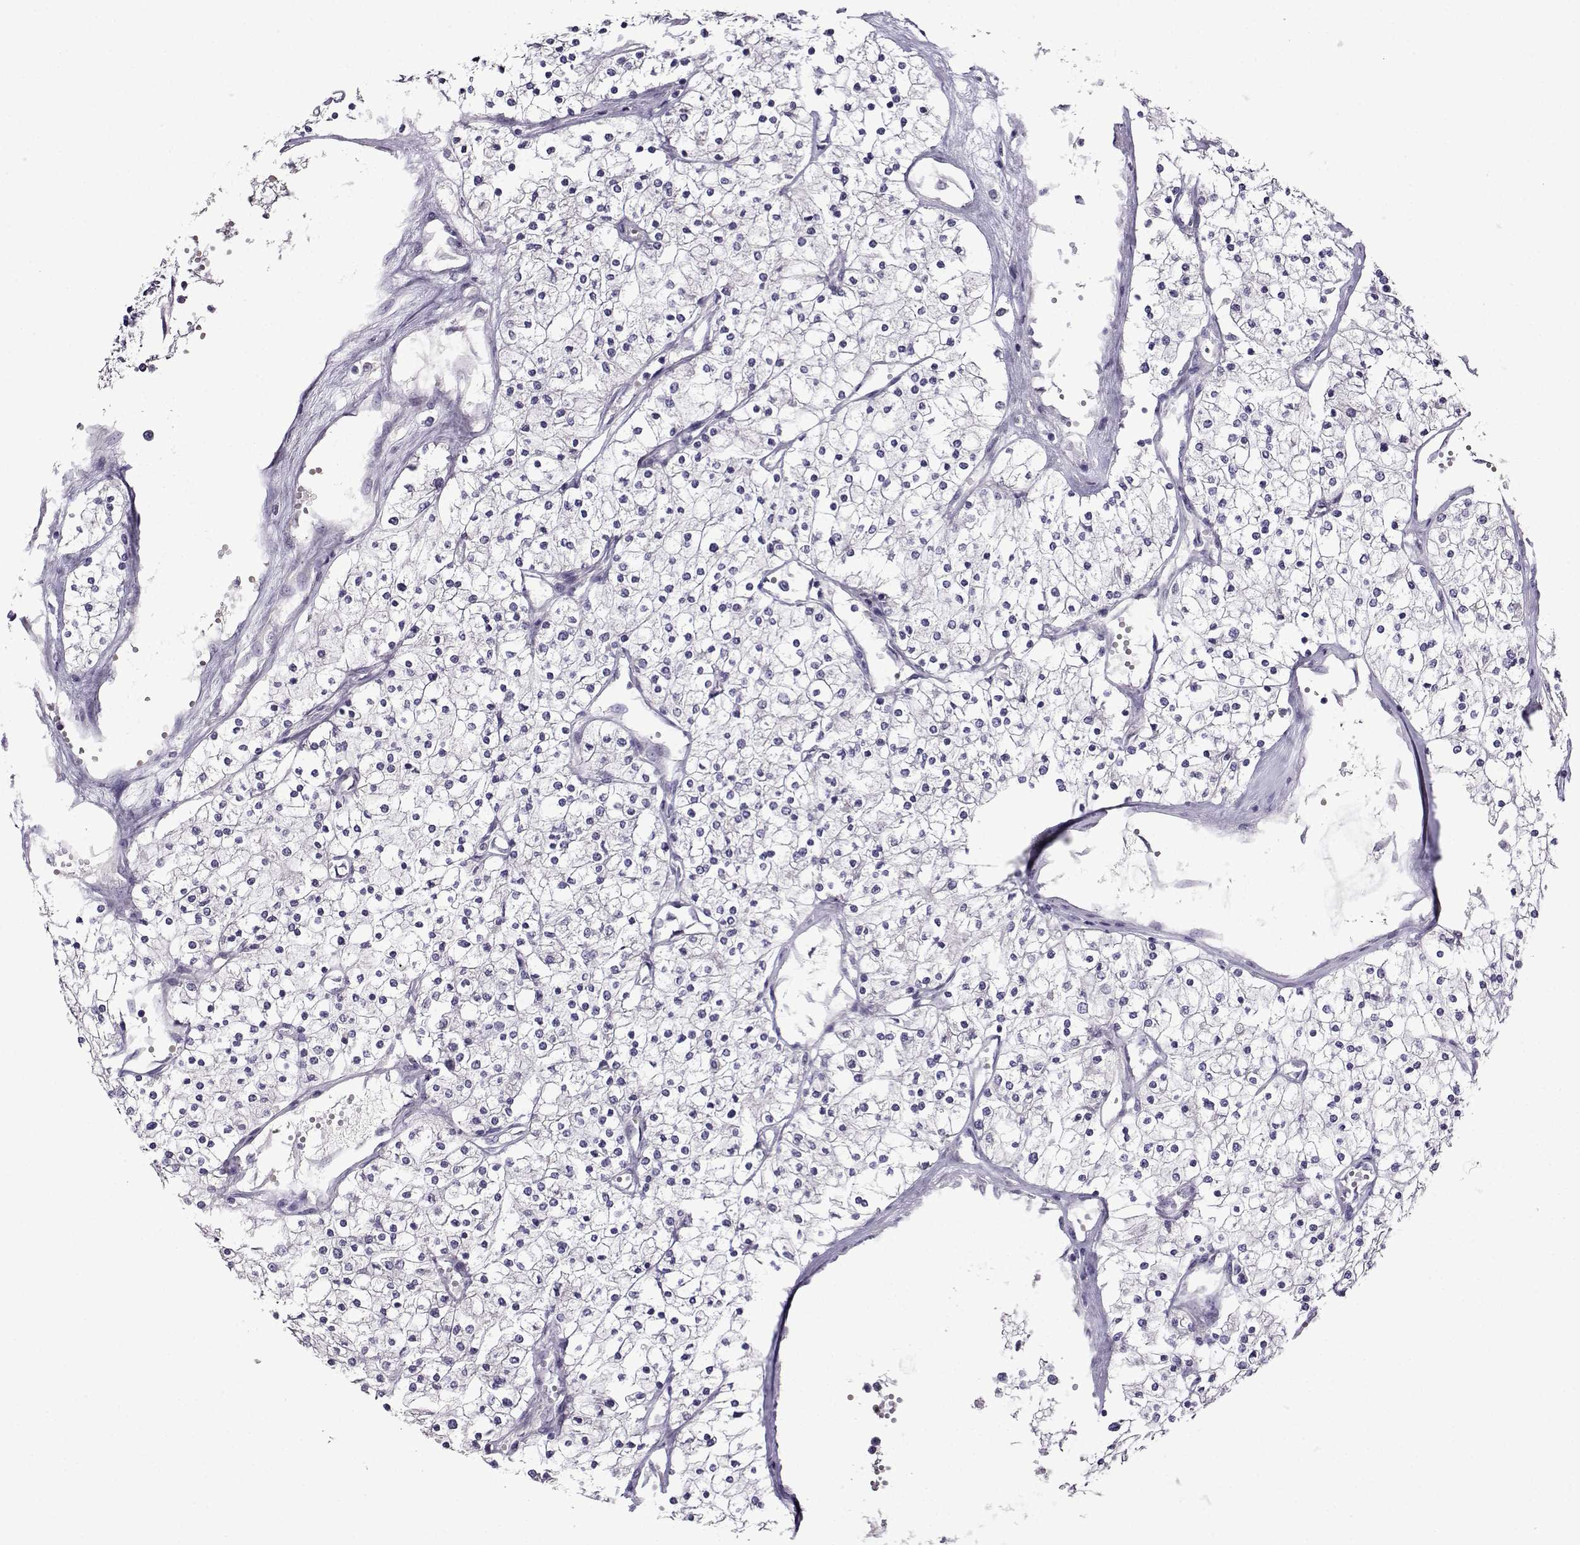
{"staining": {"intensity": "negative", "quantity": "none", "location": "none"}, "tissue": "renal cancer", "cell_type": "Tumor cells", "image_type": "cancer", "snomed": [{"axis": "morphology", "description": "Adenocarcinoma, NOS"}, {"axis": "topography", "description": "Kidney"}], "caption": "Immunohistochemistry histopathology image of neoplastic tissue: renal adenocarcinoma stained with DAB (3,3'-diaminobenzidine) displays no significant protein expression in tumor cells.", "gene": "CRYBB1", "patient": {"sex": "male", "age": 80}}